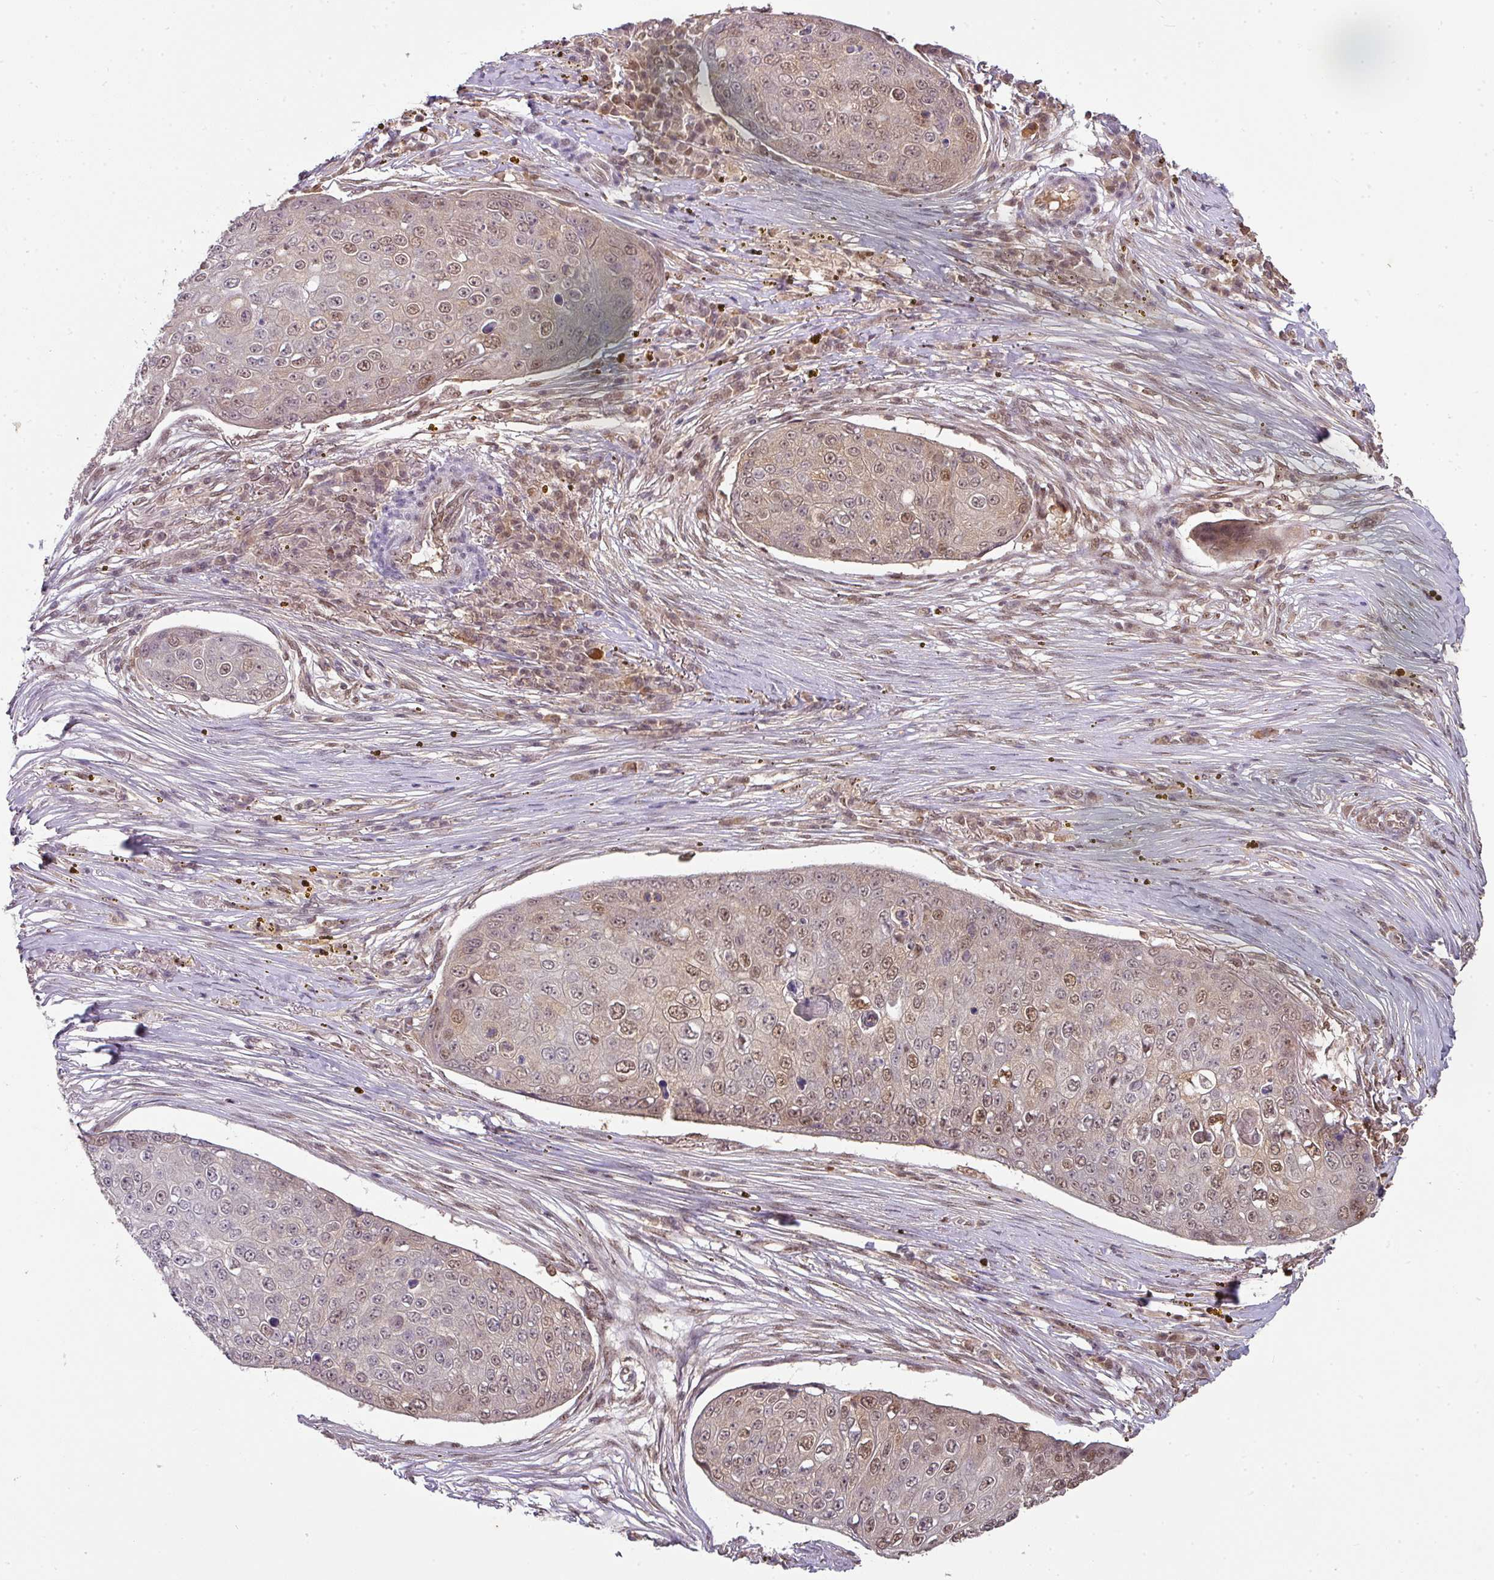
{"staining": {"intensity": "weak", "quantity": "25%-75%", "location": "nuclear"}, "tissue": "skin cancer", "cell_type": "Tumor cells", "image_type": "cancer", "snomed": [{"axis": "morphology", "description": "Squamous cell carcinoma, NOS"}, {"axis": "topography", "description": "Skin"}], "caption": "High-magnification brightfield microscopy of skin squamous cell carcinoma stained with DAB (3,3'-diaminobenzidine) (brown) and counterstained with hematoxylin (blue). tumor cells exhibit weak nuclear staining is seen in approximately25%-75% of cells.", "gene": "RANBP9", "patient": {"sex": "male", "age": 71}}